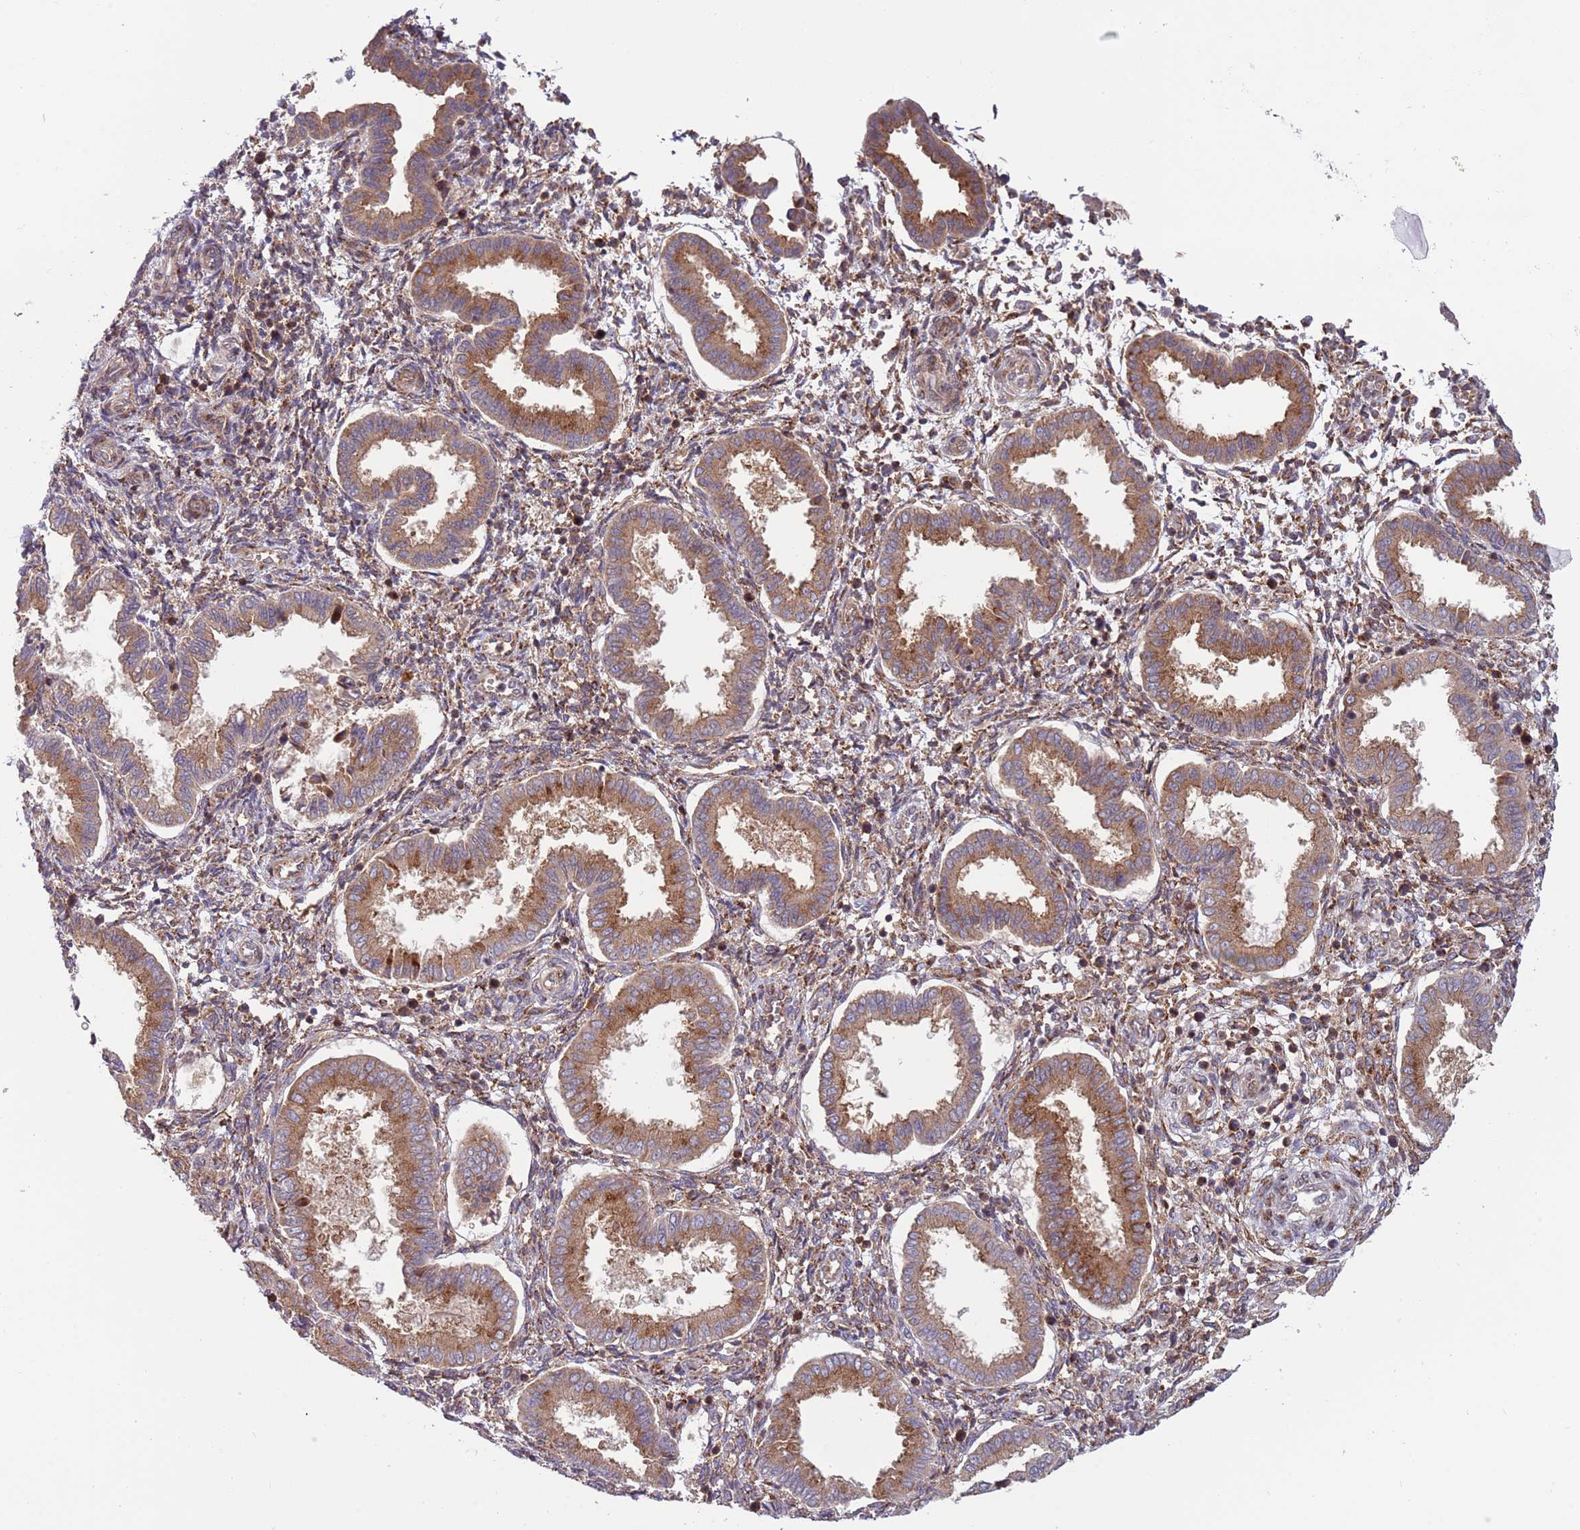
{"staining": {"intensity": "moderate", "quantity": ">75%", "location": "cytoplasmic/membranous"}, "tissue": "endometrium", "cell_type": "Cells in endometrial stroma", "image_type": "normal", "snomed": [{"axis": "morphology", "description": "Normal tissue, NOS"}, {"axis": "topography", "description": "Endometrium"}], "caption": "High-power microscopy captured an IHC micrograph of normal endometrium, revealing moderate cytoplasmic/membranous staining in about >75% of cells in endometrial stroma.", "gene": "BTBD7", "patient": {"sex": "female", "age": 24}}